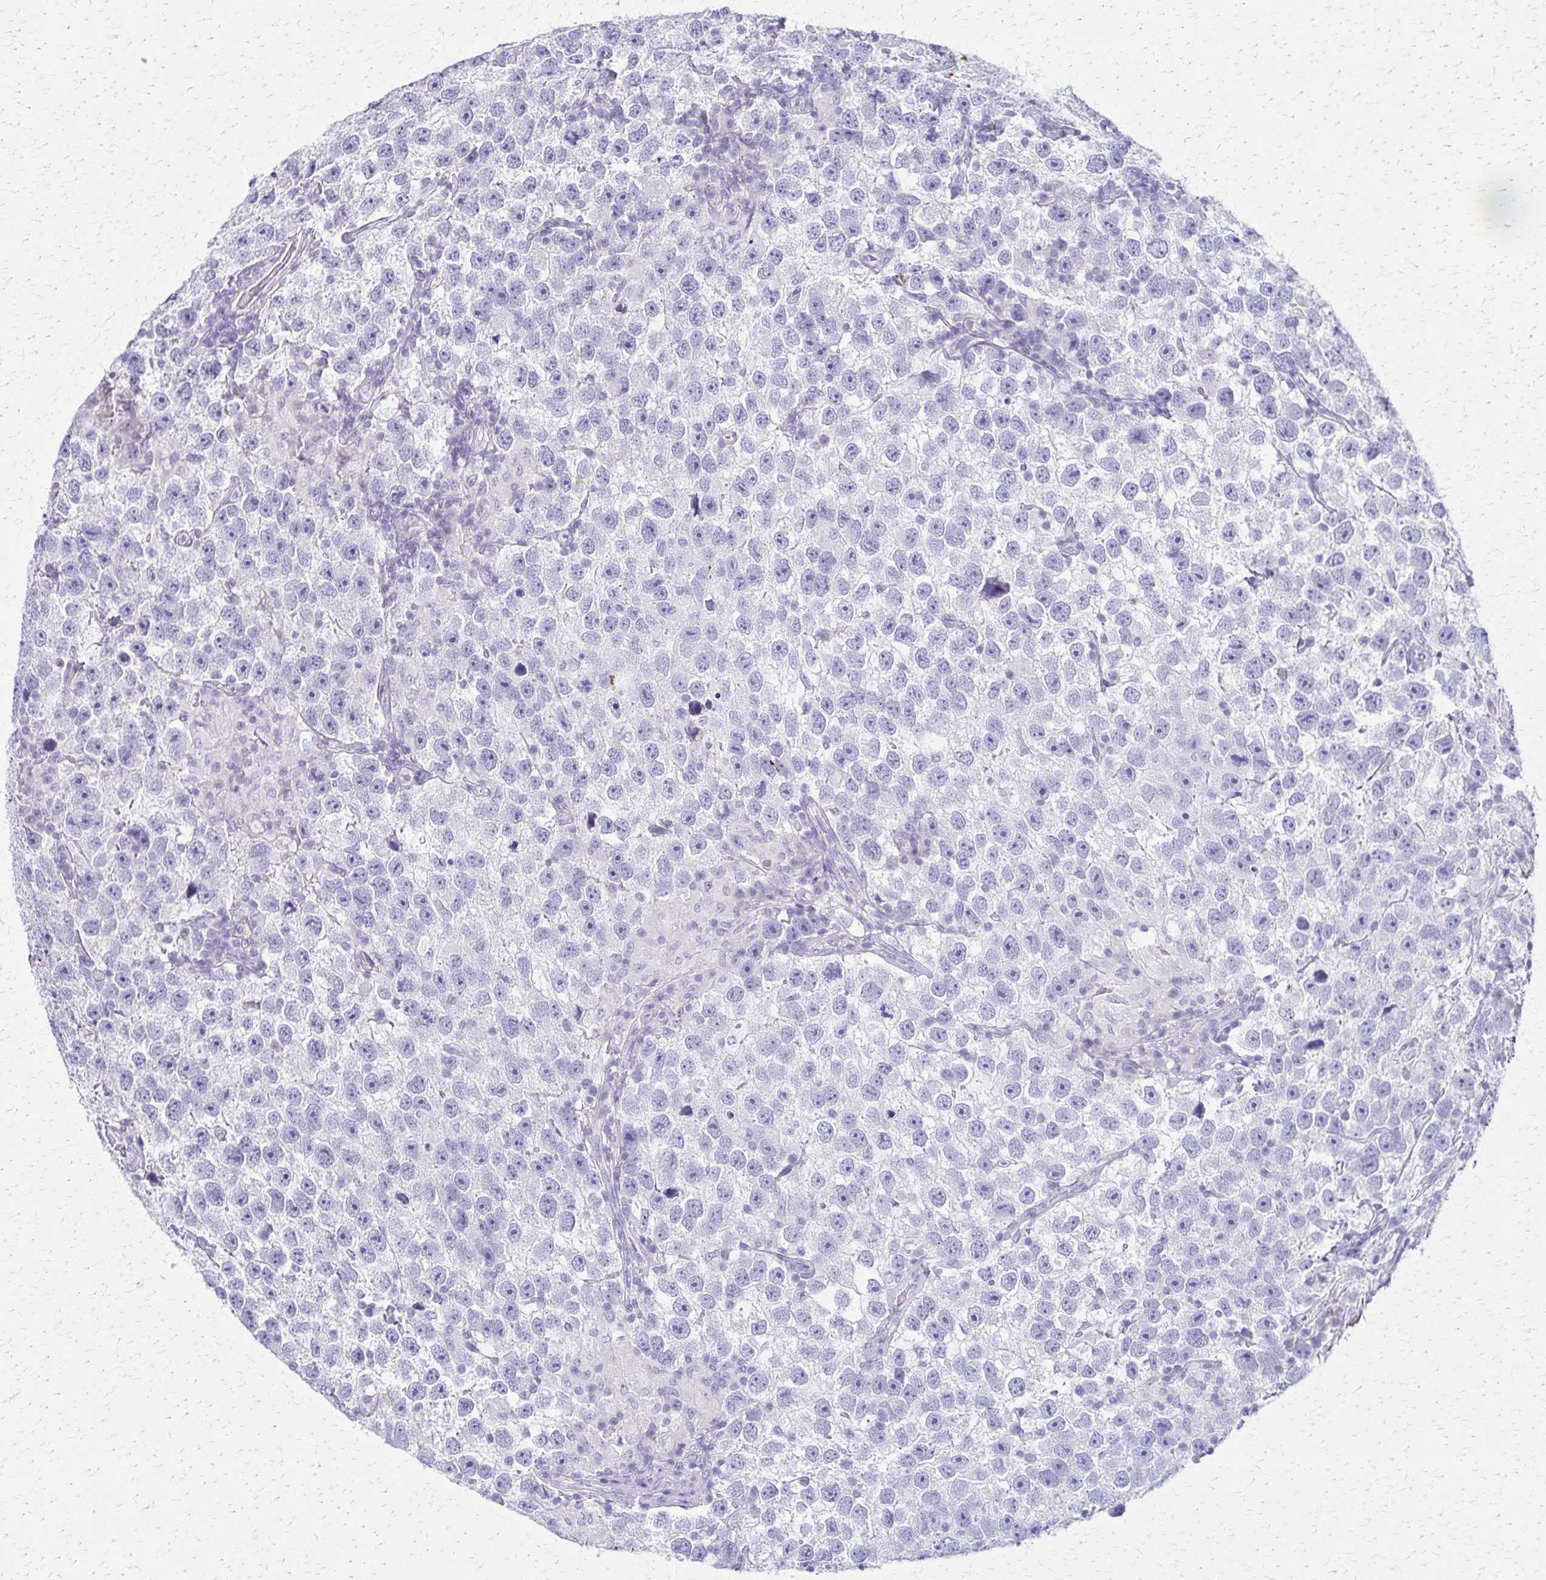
{"staining": {"intensity": "negative", "quantity": "none", "location": "none"}, "tissue": "testis cancer", "cell_type": "Tumor cells", "image_type": "cancer", "snomed": [{"axis": "morphology", "description": "Seminoma, NOS"}, {"axis": "topography", "description": "Testis"}], "caption": "Tumor cells are negative for protein expression in human testis cancer. The staining was performed using DAB (3,3'-diaminobenzidine) to visualize the protein expression in brown, while the nuclei were stained in blue with hematoxylin (Magnification: 20x).", "gene": "ZSCAN5B", "patient": {"sex": "male", "age": 26}}